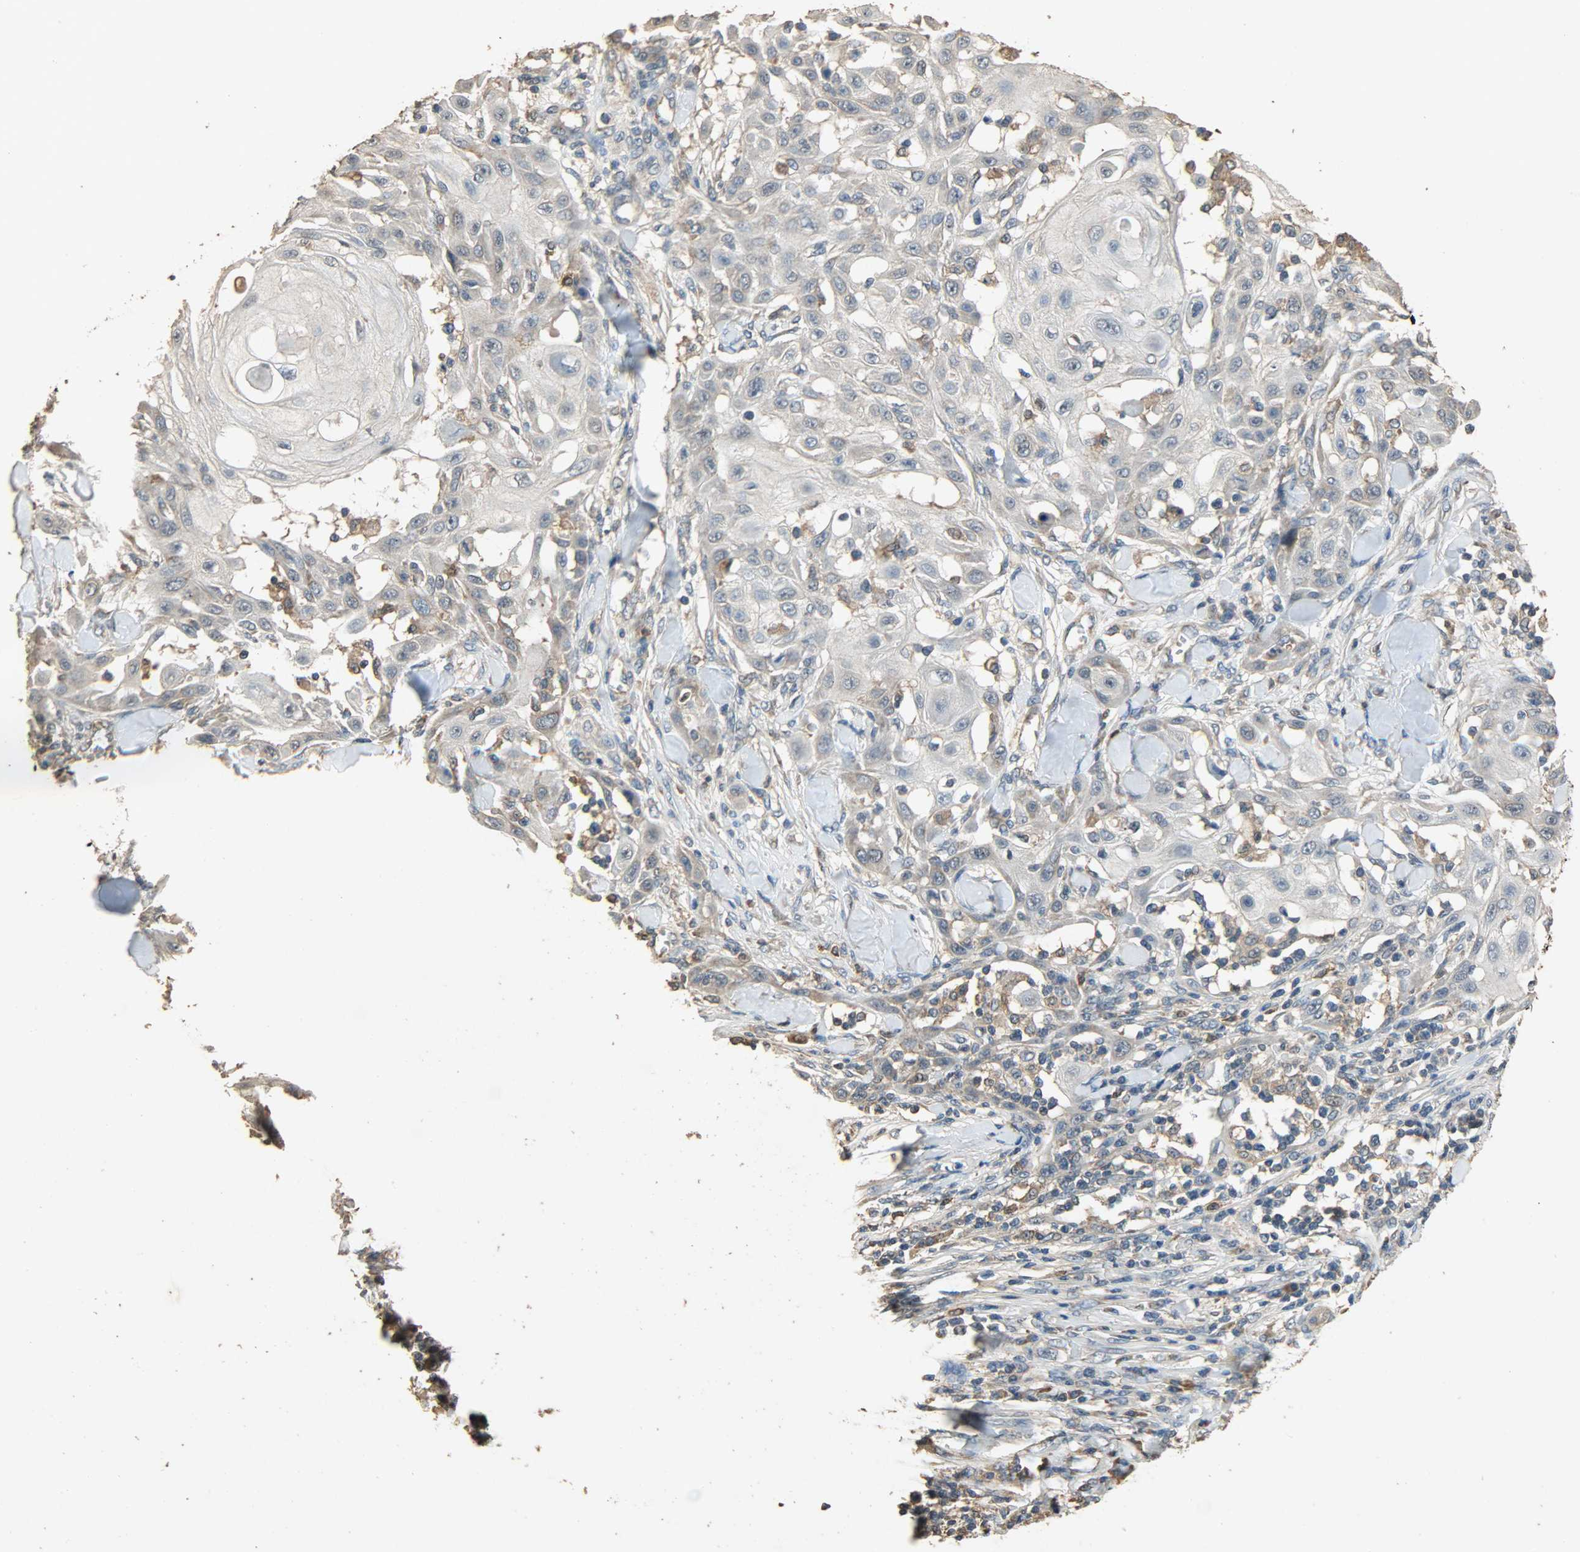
{"staining": {"intensity": "weak", "quantity": ">75%", "location": "cytoplasmic/membranous"}, "tissue": "skin cancer", "cell_type": "Tumor cells", "image_type": "cancer", "snomed": [{"axis": "morphology", "description": "Squamous cell carcinoma, NOS"}, {"axis": "topography", "description": "Skin"}], "caption": "Protein staining of skin cancer (squamous cell carcinoma) tissue displays weak cytoplasmic/membranous expression in approximately >75% of tumor cells. Nuclei are stained in blue.", "gene": "CDKN2C", "patient": {"sex": "male", "age": 24}}